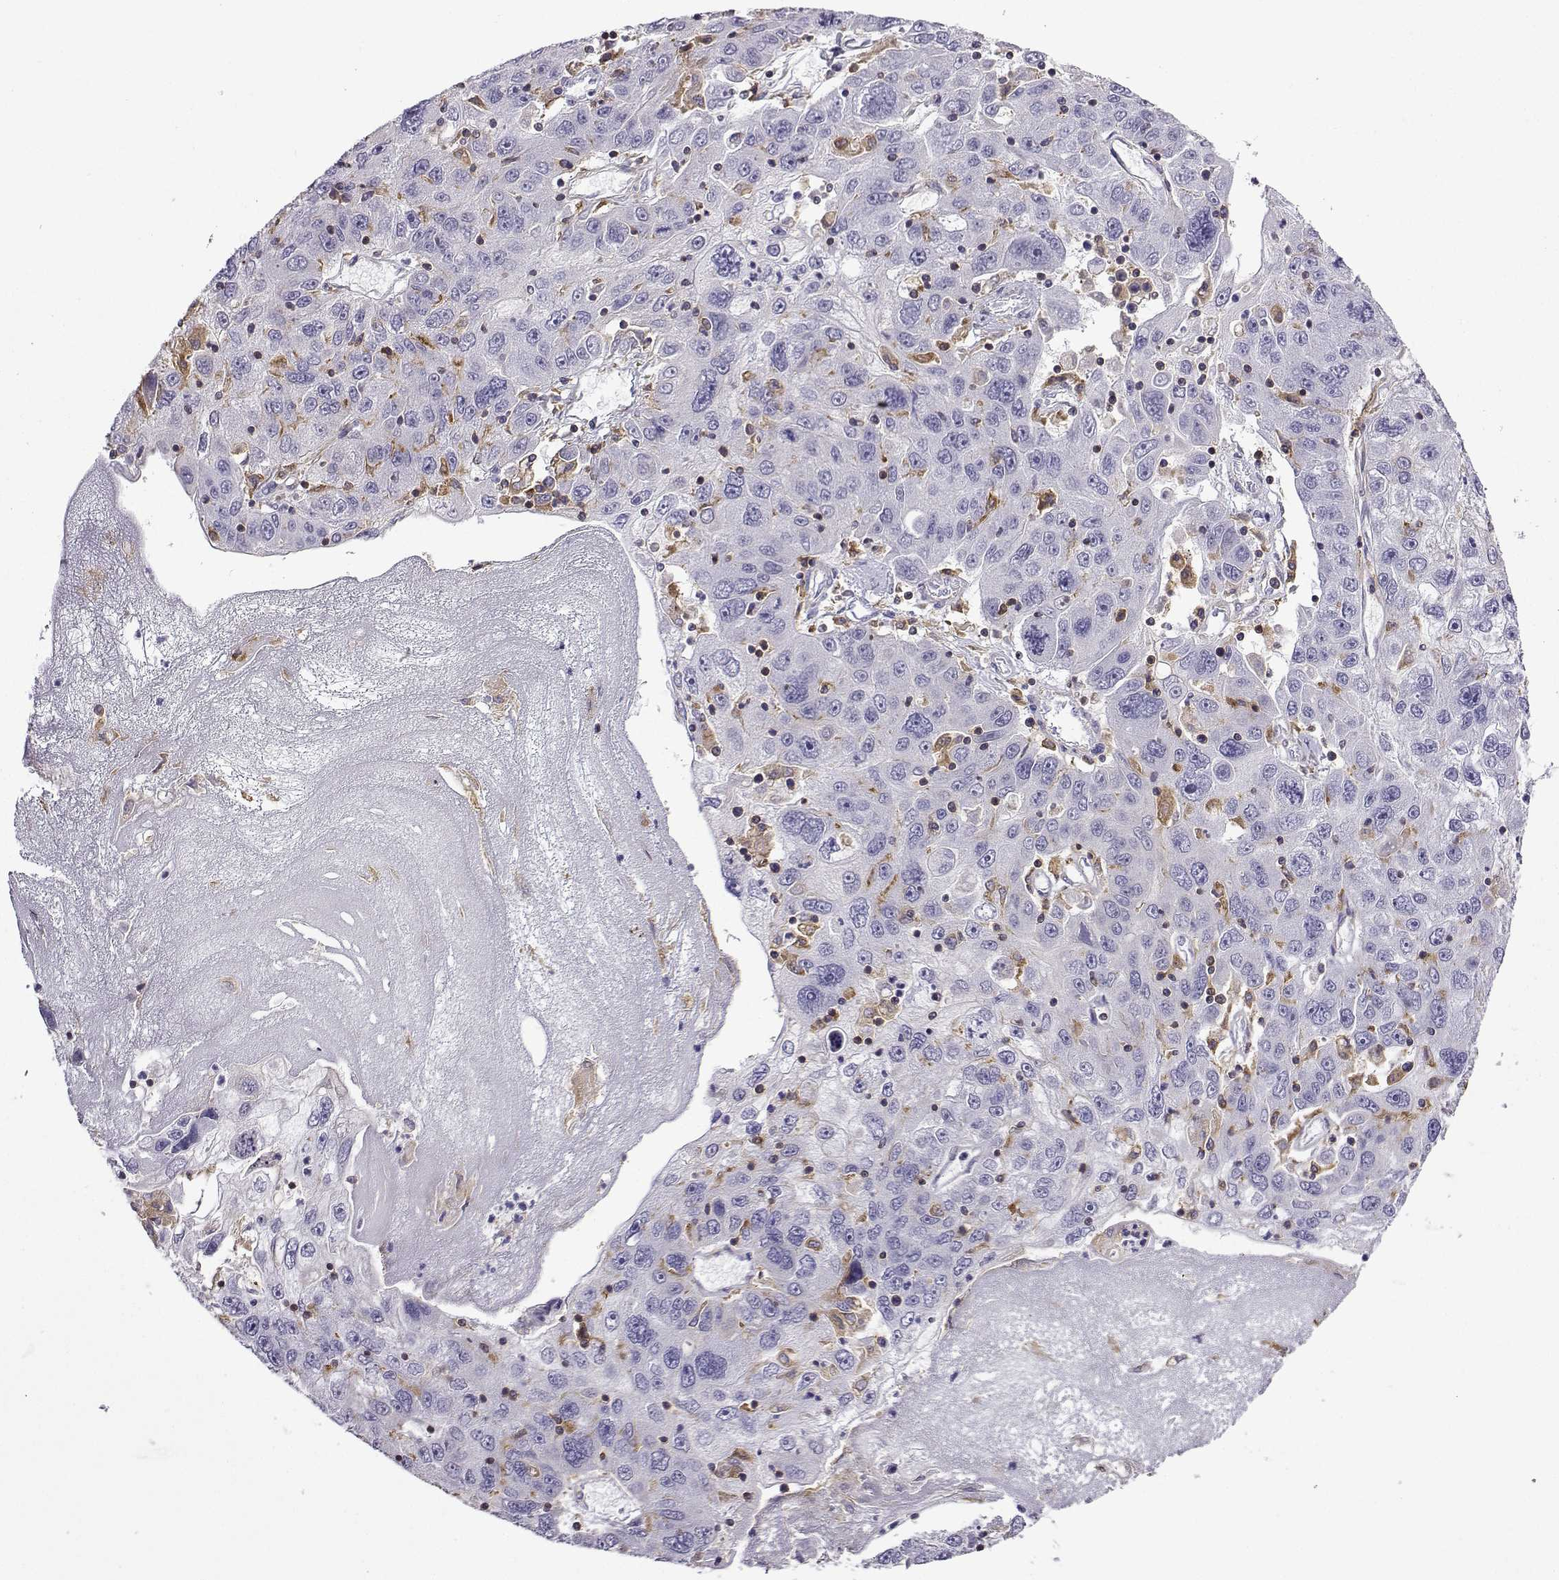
{"staining": {"intensity": "negative", "quantity": "none", "location": "none"}, "tissue": "stomach cancer", "cell_type": "Tumor cells", "image_type": "cancer", "snomed": [{"axis": "morphology", "description": "Adenocarcinoma, NOS"}, {"axis": "topography", "description": "Stomach"}], "caption": "A high-resolution photomicrograph shows immunohistochemistry (IHC) staining of stomach adenocarcinoma, which demonstrates no significant staining in tumor cells.", "gene": "DOCK10", "patient": {"sex": "male", "age": 56}}